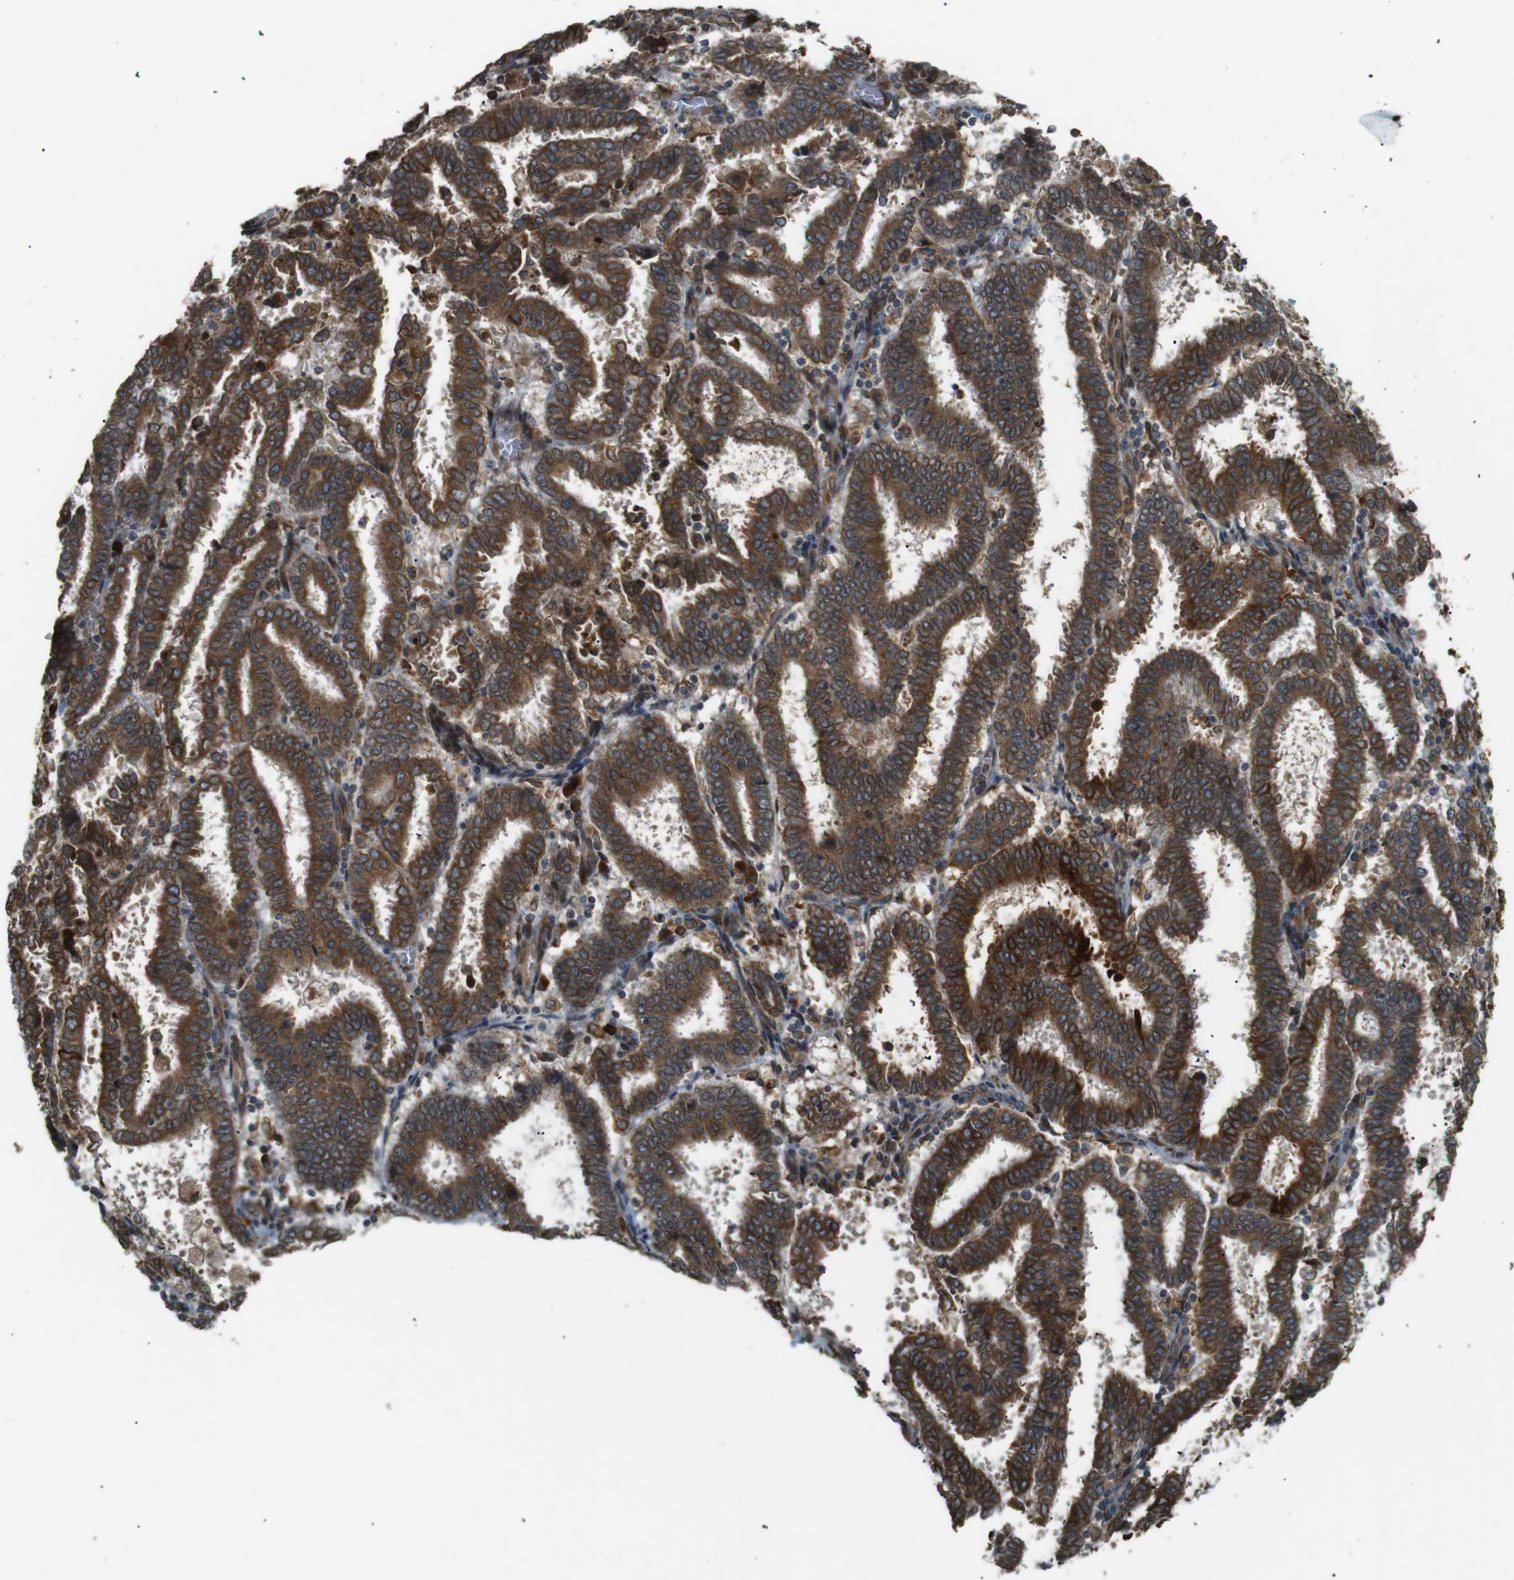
{"staining": {"intensity": "strong", "quantity": "25%-75%", "location": "cytoplasmic/membranous"}, "tissue": "endometrial cancer", "cell_type": "Tumor cells", "image_type": "cancer", "snomed": [{"axis": "morphology", "description": "Adenocarcinoma, NOS"}, {"axis": "topography", "description": "Uterus"}], "caption": "An immunohistochemistry (IHC) image of tumor tissue is shown. Protein staining in brown shows strong cytoplasmic/membranous positivity in endometrial cancer within tumor cells.", "gene": "TMED4", "patient": {"sex": "female", "age": 83}}